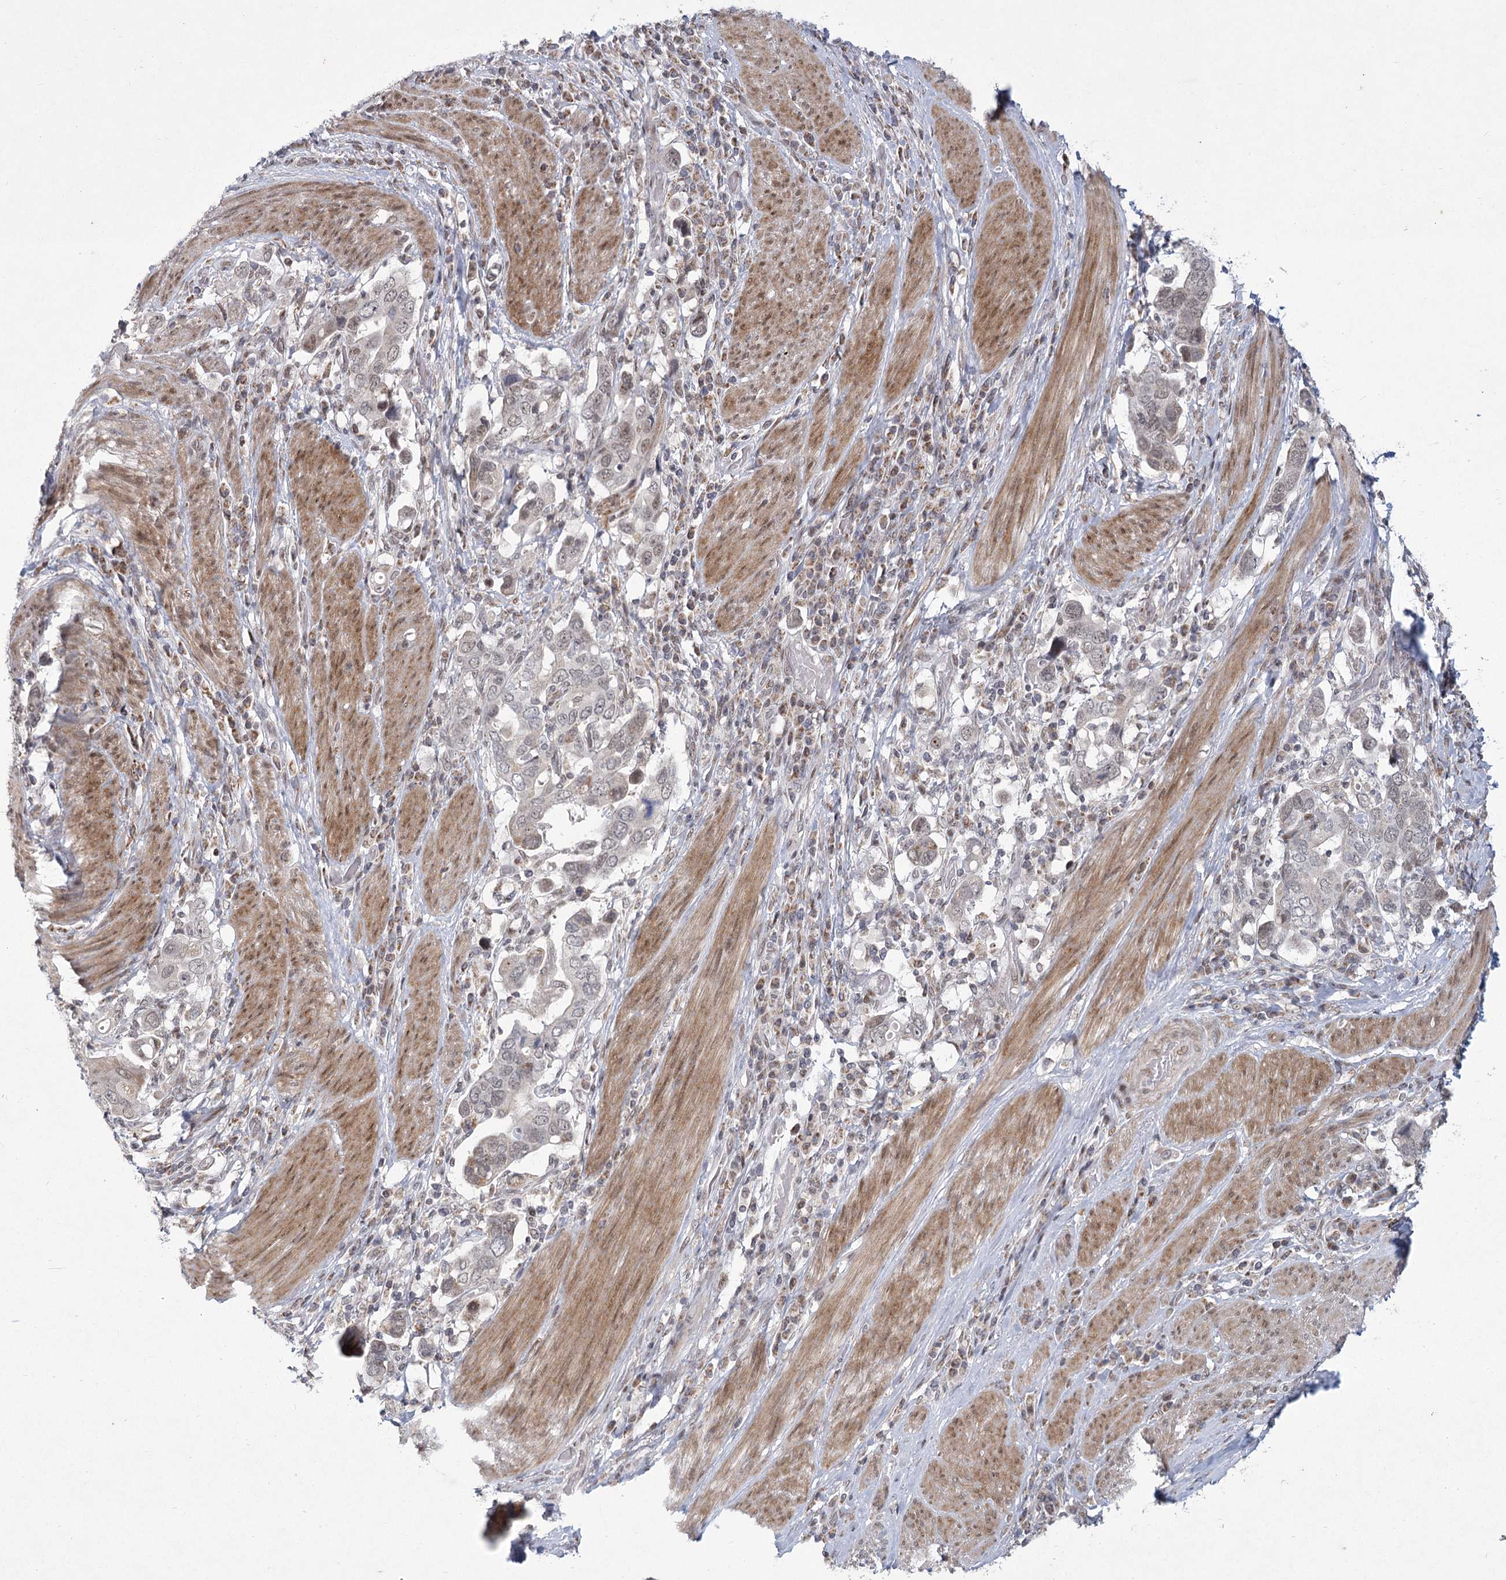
{"staining": {"intensity": "weak", "quantity": "25%-75%", "location": "nuclear"}, "tissue": "stomach cancer", "cell_type": "Tumor cells", "image_type": "cancer", "snomed": [{"axis": "morphology", "description": "Adenocarcinoma, NOS"}, {"axis": "topography", "description": "Stomach, upper"}], "caption": "DAB (3,3'-diaminobenzidine) immunohistochemical staining of stomach cancer demonstrates weak nuclear protein staining in approximately 25%-75% of tumor cells.", "gene": "CIB4", "patient": {"sex": "male", "age": 62}}